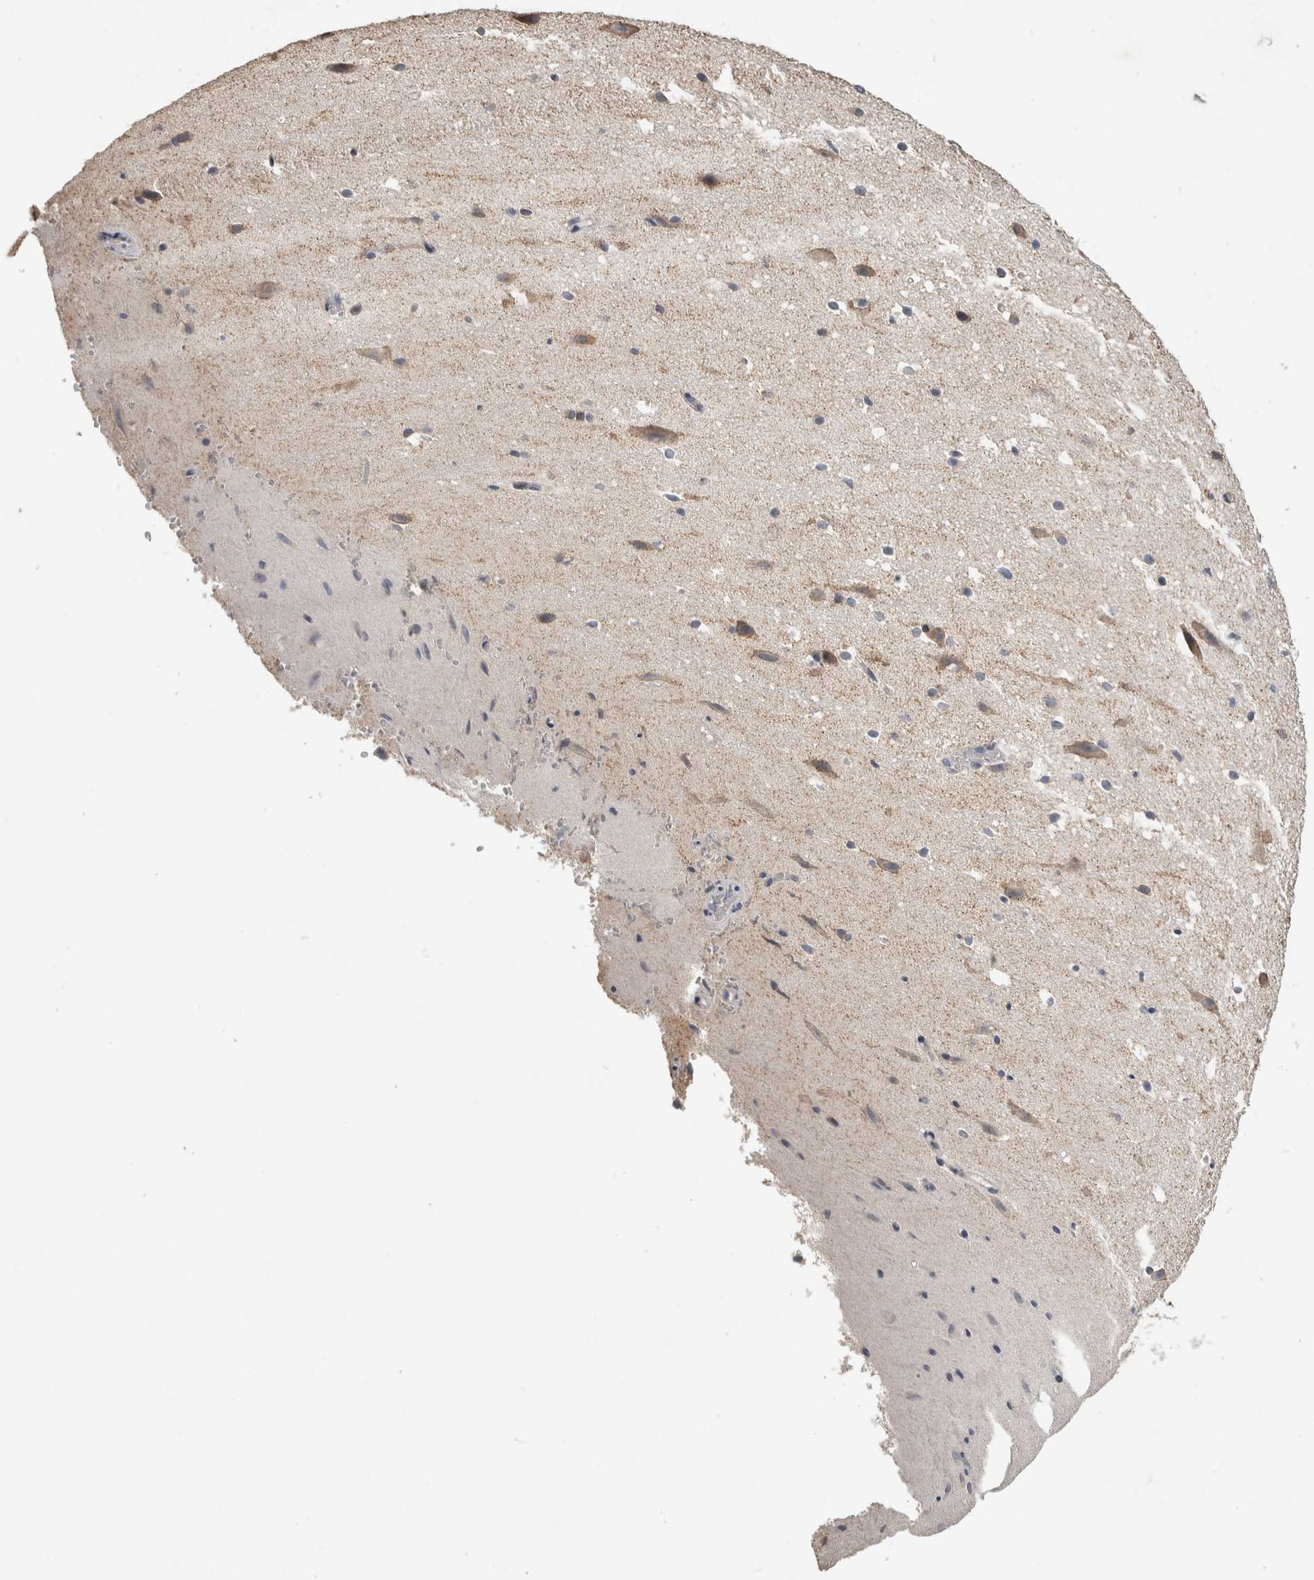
{"staining": {"intensity": "negative", "quantity": "none", "location": "none"}, "tissue": "cerebral cortex", "cell_type": "Endothelial cells", "image_type": "normal", "snomed": [{"axis": "morphology", "description": "Normal tissue, NOS"}, {"axis": "morphology", "description": "Developmental malformation"}, {"axis": "topography", "description": "Cerebral cortex"}], "caption": "A high-resolution histopathology image shows IHC staining of normal cerebral cortex, which reveals no significant expression in endothelial cells.", "gene": "EIF3H", "patient": {"sex": "female", "age": 30}}